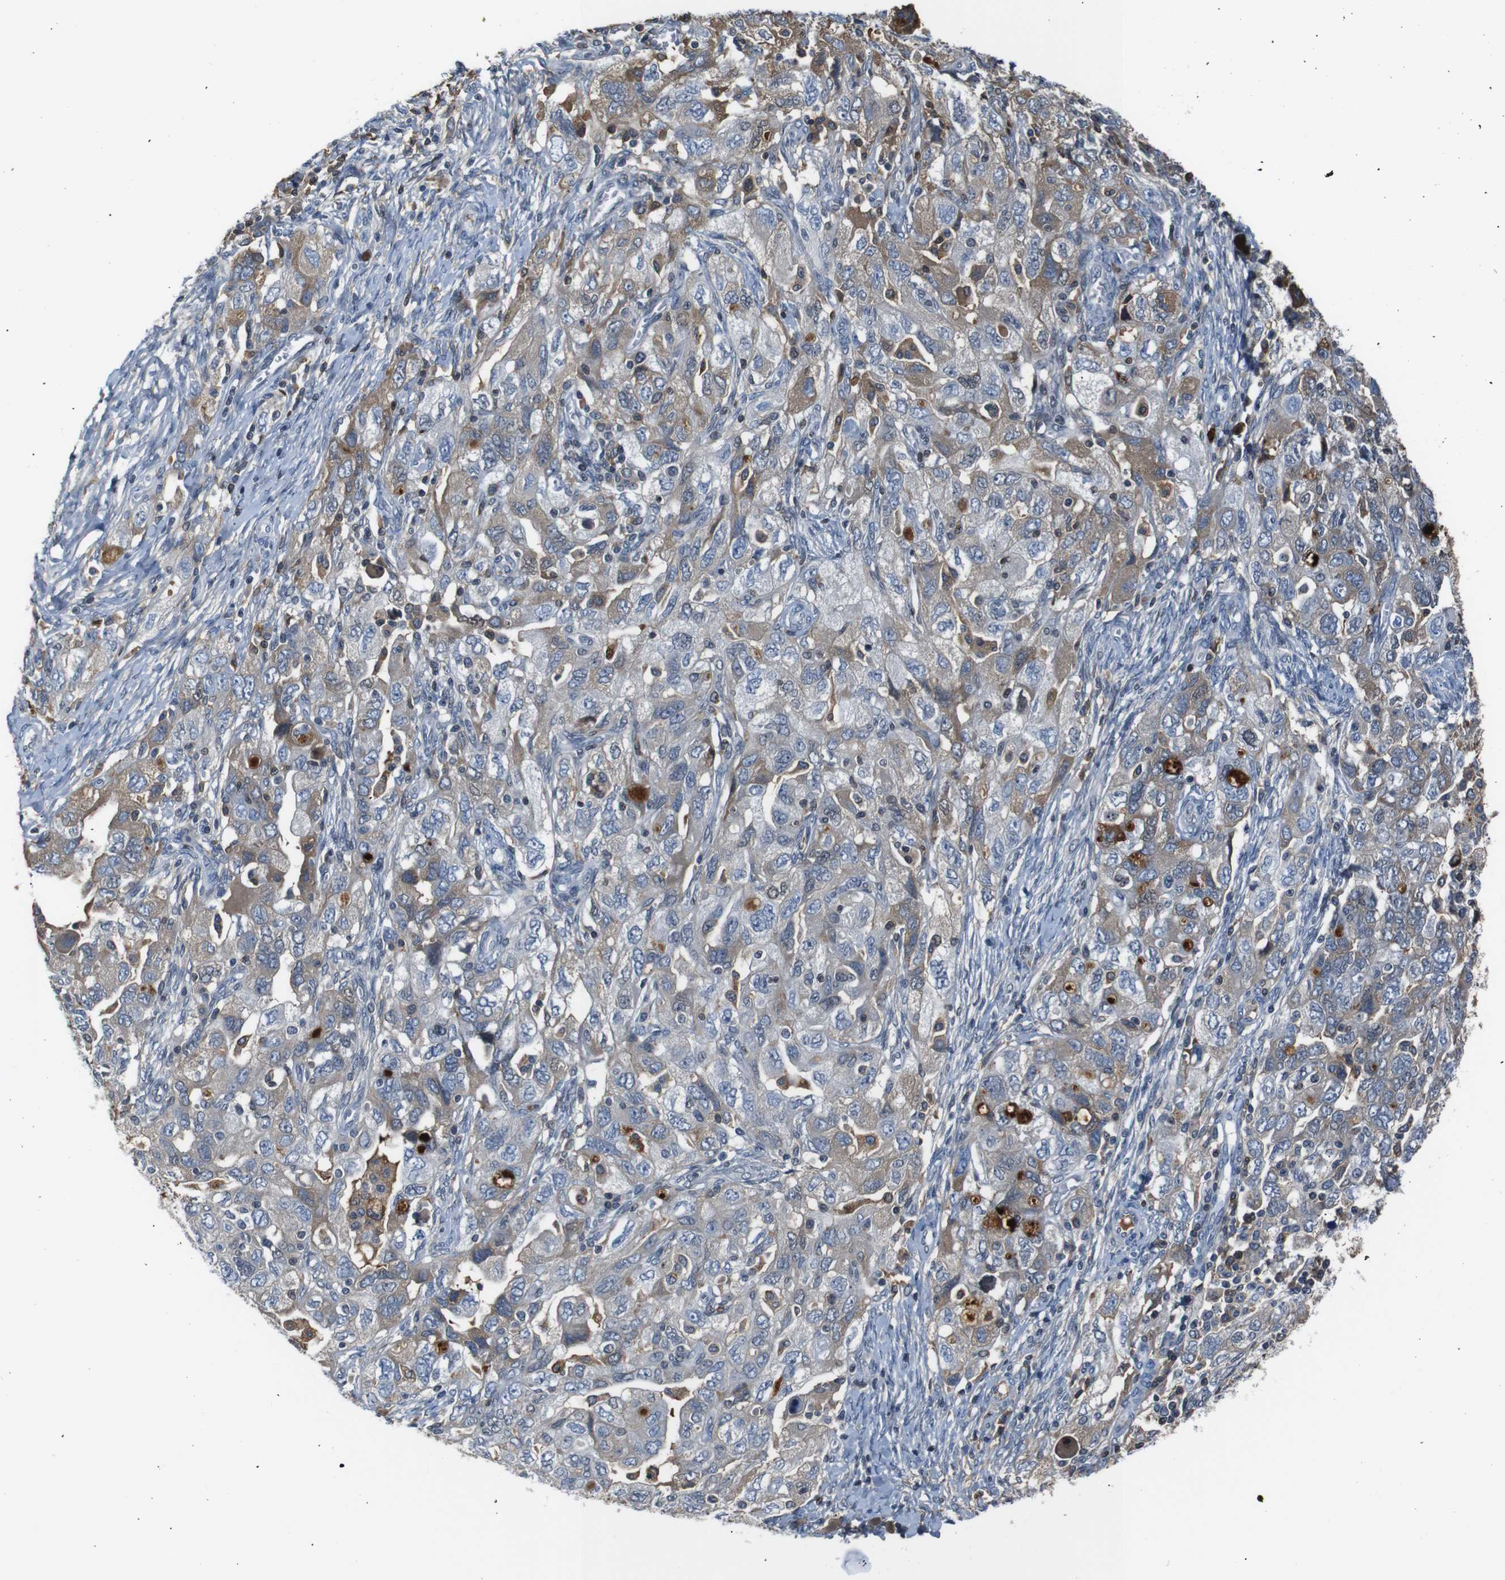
{"staining": {"intensity": "moderate", "quantity": "25%-75%", "location": "cytoplasmic/membranous"}, "tissue": "ovarian cancer", "cell_type": "Tumor cells", "image_type": "cancer", "snomed": [{"axis": "morphology", "description": "Carcinoma, NOS"}, {"axis": "morphology", "description": "Cystadenocarcinoma, serous, NOS"}, {"axis": "topography", "description": "Ovary"}], "caption": "DAB (3,3'-diaminobenzidine) immunohistochemical staining of human ovarian cancer (carcinoma) displays moderate cytoplasmic/membranous protein staining in approximately 25%-75% of tumor cells.", "gene": "SERPINA1", "patient": {"sex": "female", "age": 69}}